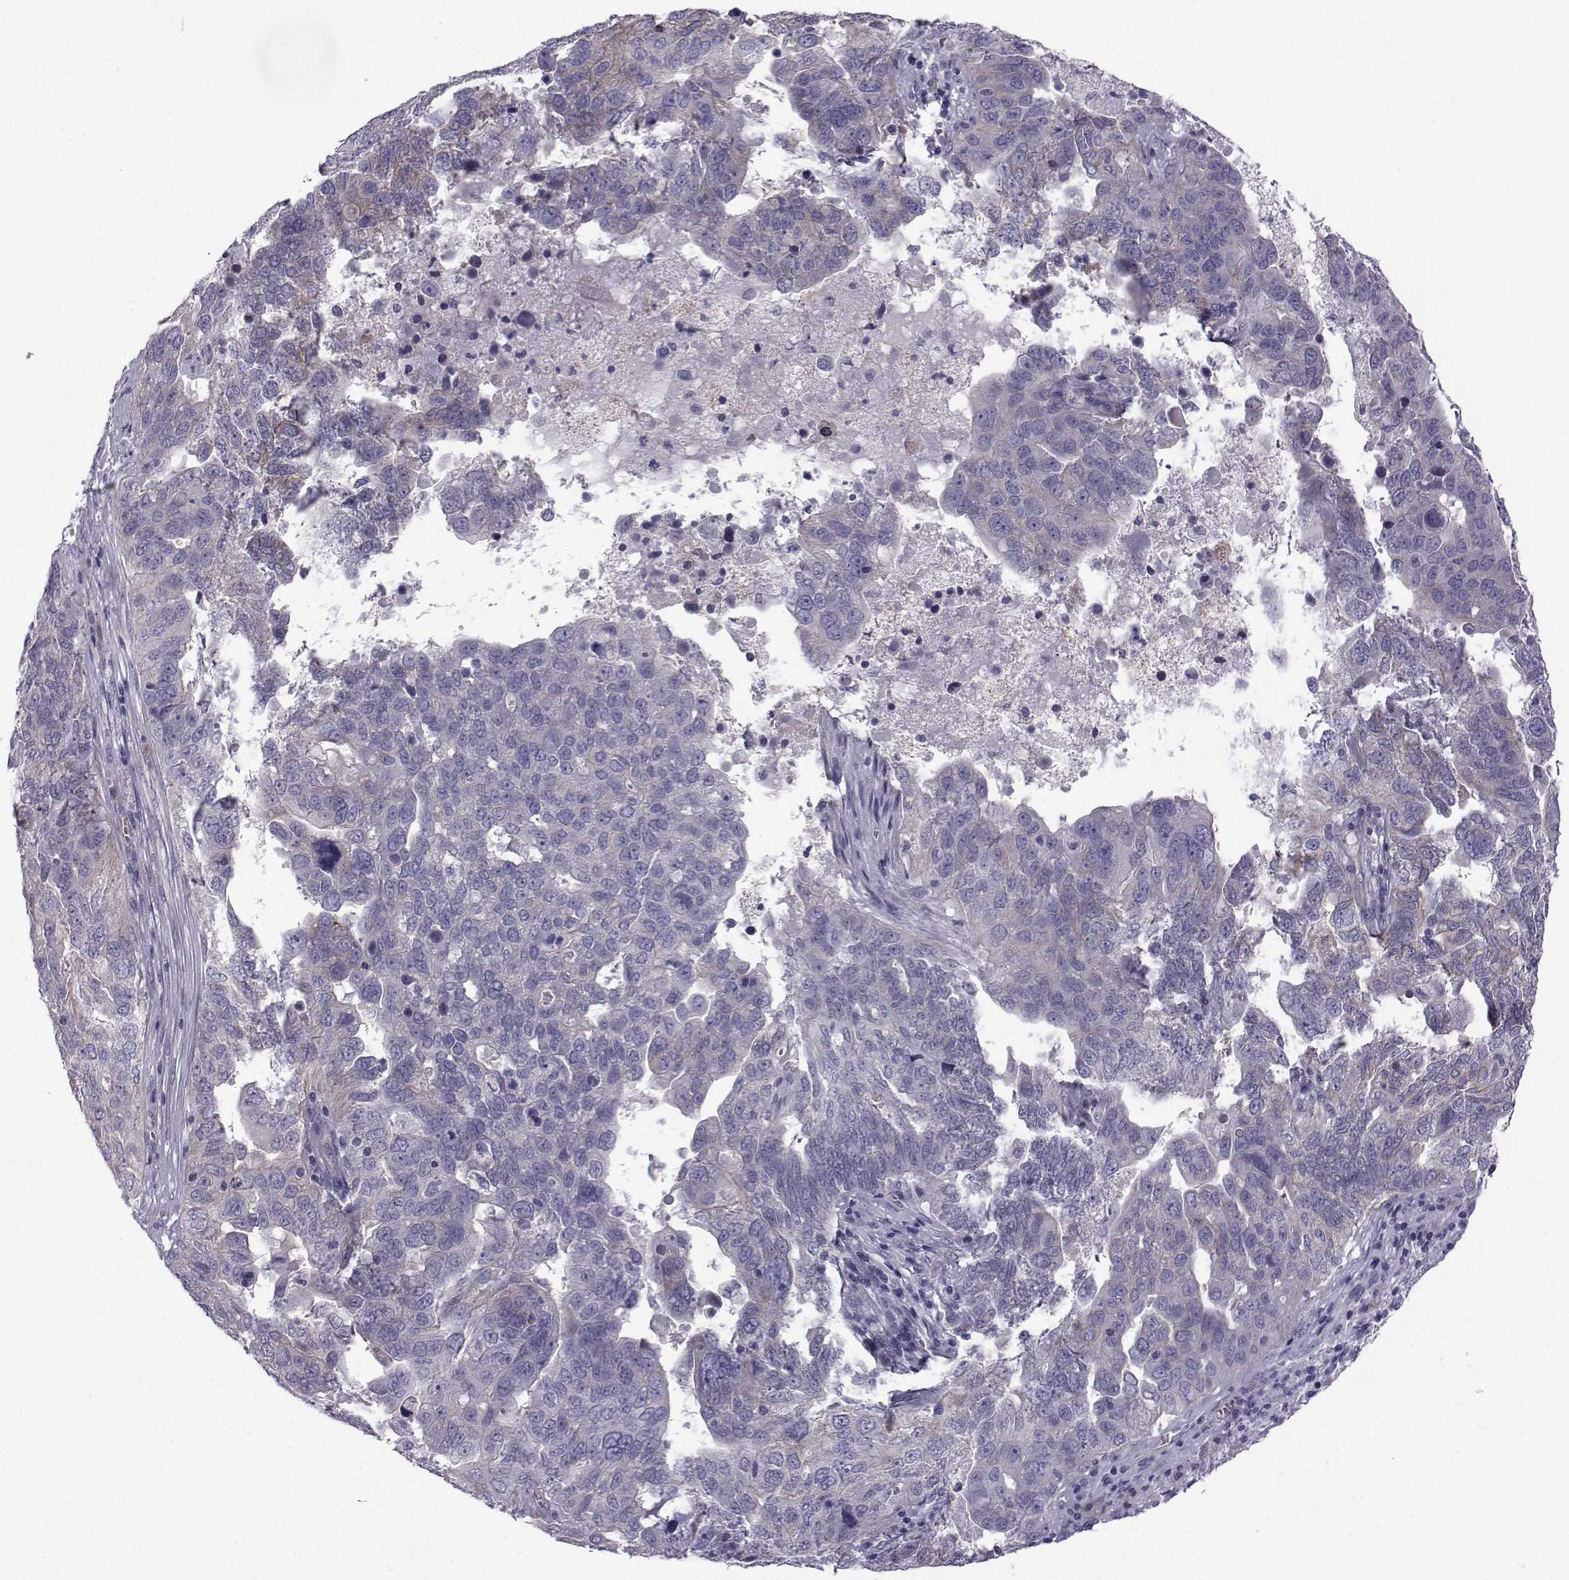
{"staining": {"intensity": "weak", "quantity": "<25%", "location": "cytoplasmic/membranous"}, "tissue": "ovarian cancer", "cell_type": "Tumor cells", "image_type": "cancer", "snomed": [{"axis": "morphology", "description": "Carcinoma, endometroid"}, {"axis": "topography", "description": "Soft tissue"}, {"axis": "topography", "description": "Ovary"}], "caption": "IHC histopathology image of neoplastic tissue: human ovarian endometroid carcinoma stained with DAB exhibits no significant protein expression in tumor cells.", "gene": "QPCT", "patient": {"sex": "female", "age": 52}}